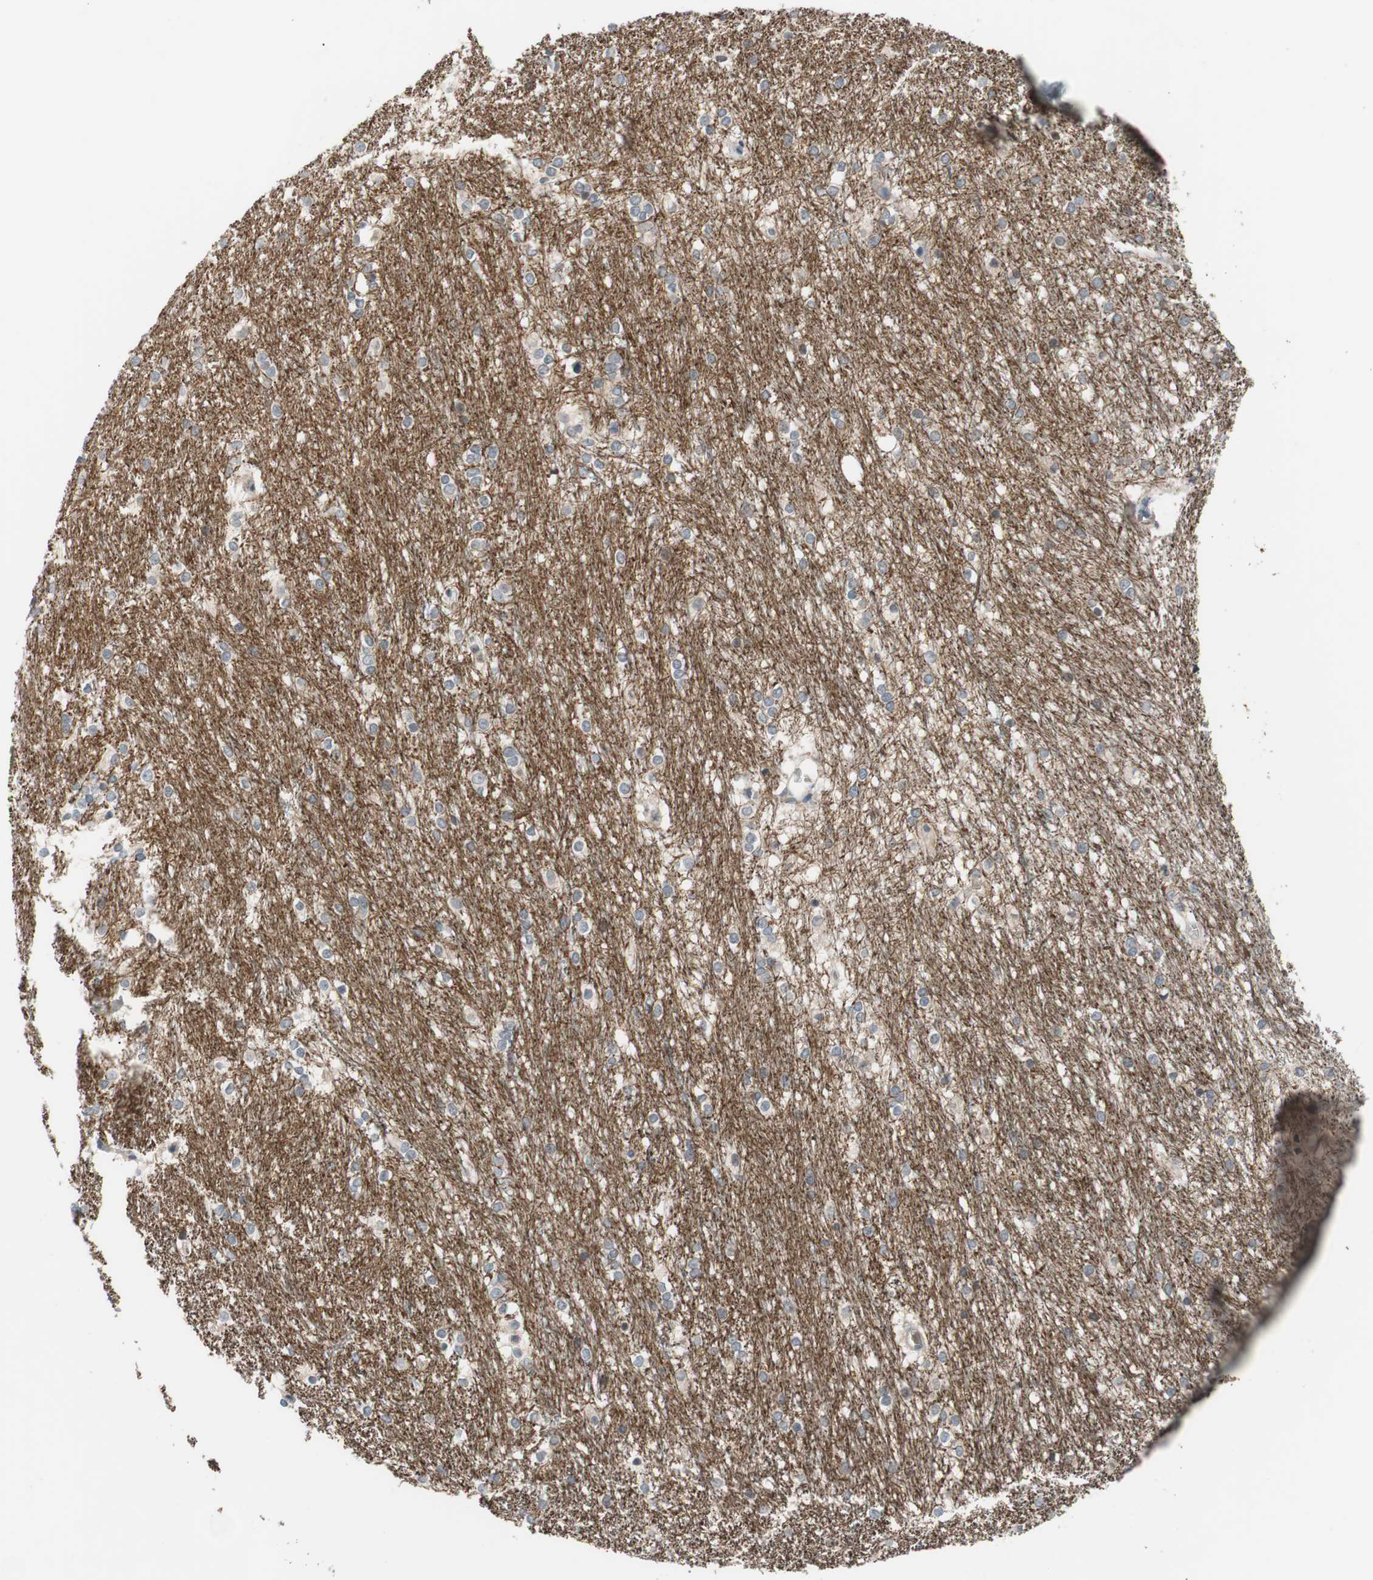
{"staining": {"intensity": "negative", "quantity": "none", "location": "none"}, "tissue": "caudate", "cell_type": "Glial cells", "image_type": "normal", "snomed": [{"axis": "morphology", "description": "Normal tissue, NOS"}, {"axis": "topography", "description": "Lateral ventricle wall"}], "caption": "This is an immunohistochemistry micrograph of normal caudate. There is no positivity in glial cells.", "gene": "ADD2", "patient": {"sex": "female", "age": 19}}